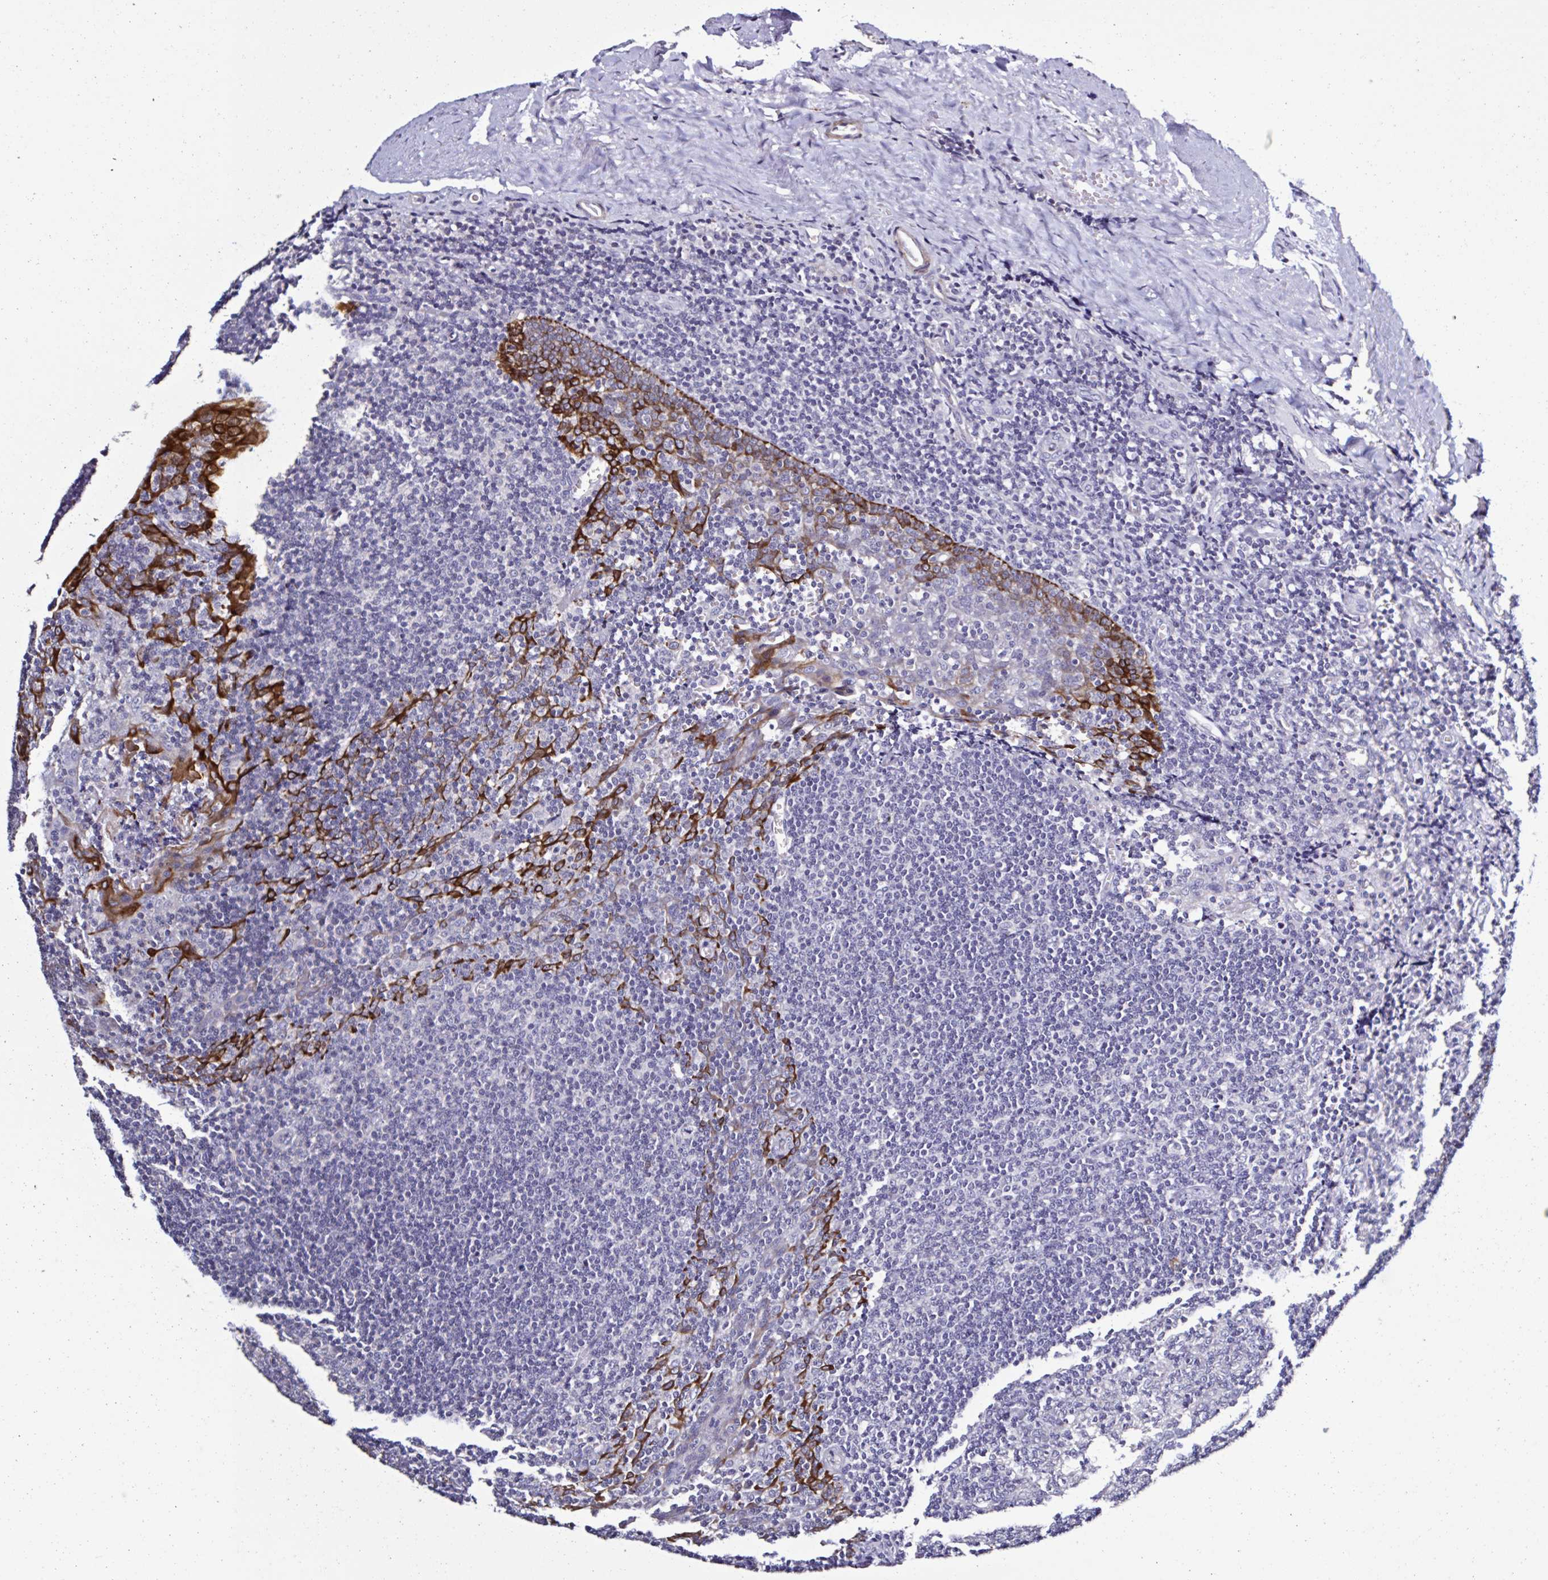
{"staining": {"intensity": "negative", "quantity": "none", "location": "none"}, "tissue": "tonsil", "cell_type": "Germinal center cells", "image_type": "normal", "snomed": [{"axis": "morphology", "description": "Normal tissue, NOS"}, {"axis": "morphology", "description": "Inflammation, NOS"}, {"axis": "topography", "description": "Tonsil"}], "caption": "Immunohistochemistry micrograph of normal tonsil stained for a protein (brown), which shows no positivity in germinal center cells.", "gene": "PLA2G4E", "patient": {"sex": "female", "age": 31}}